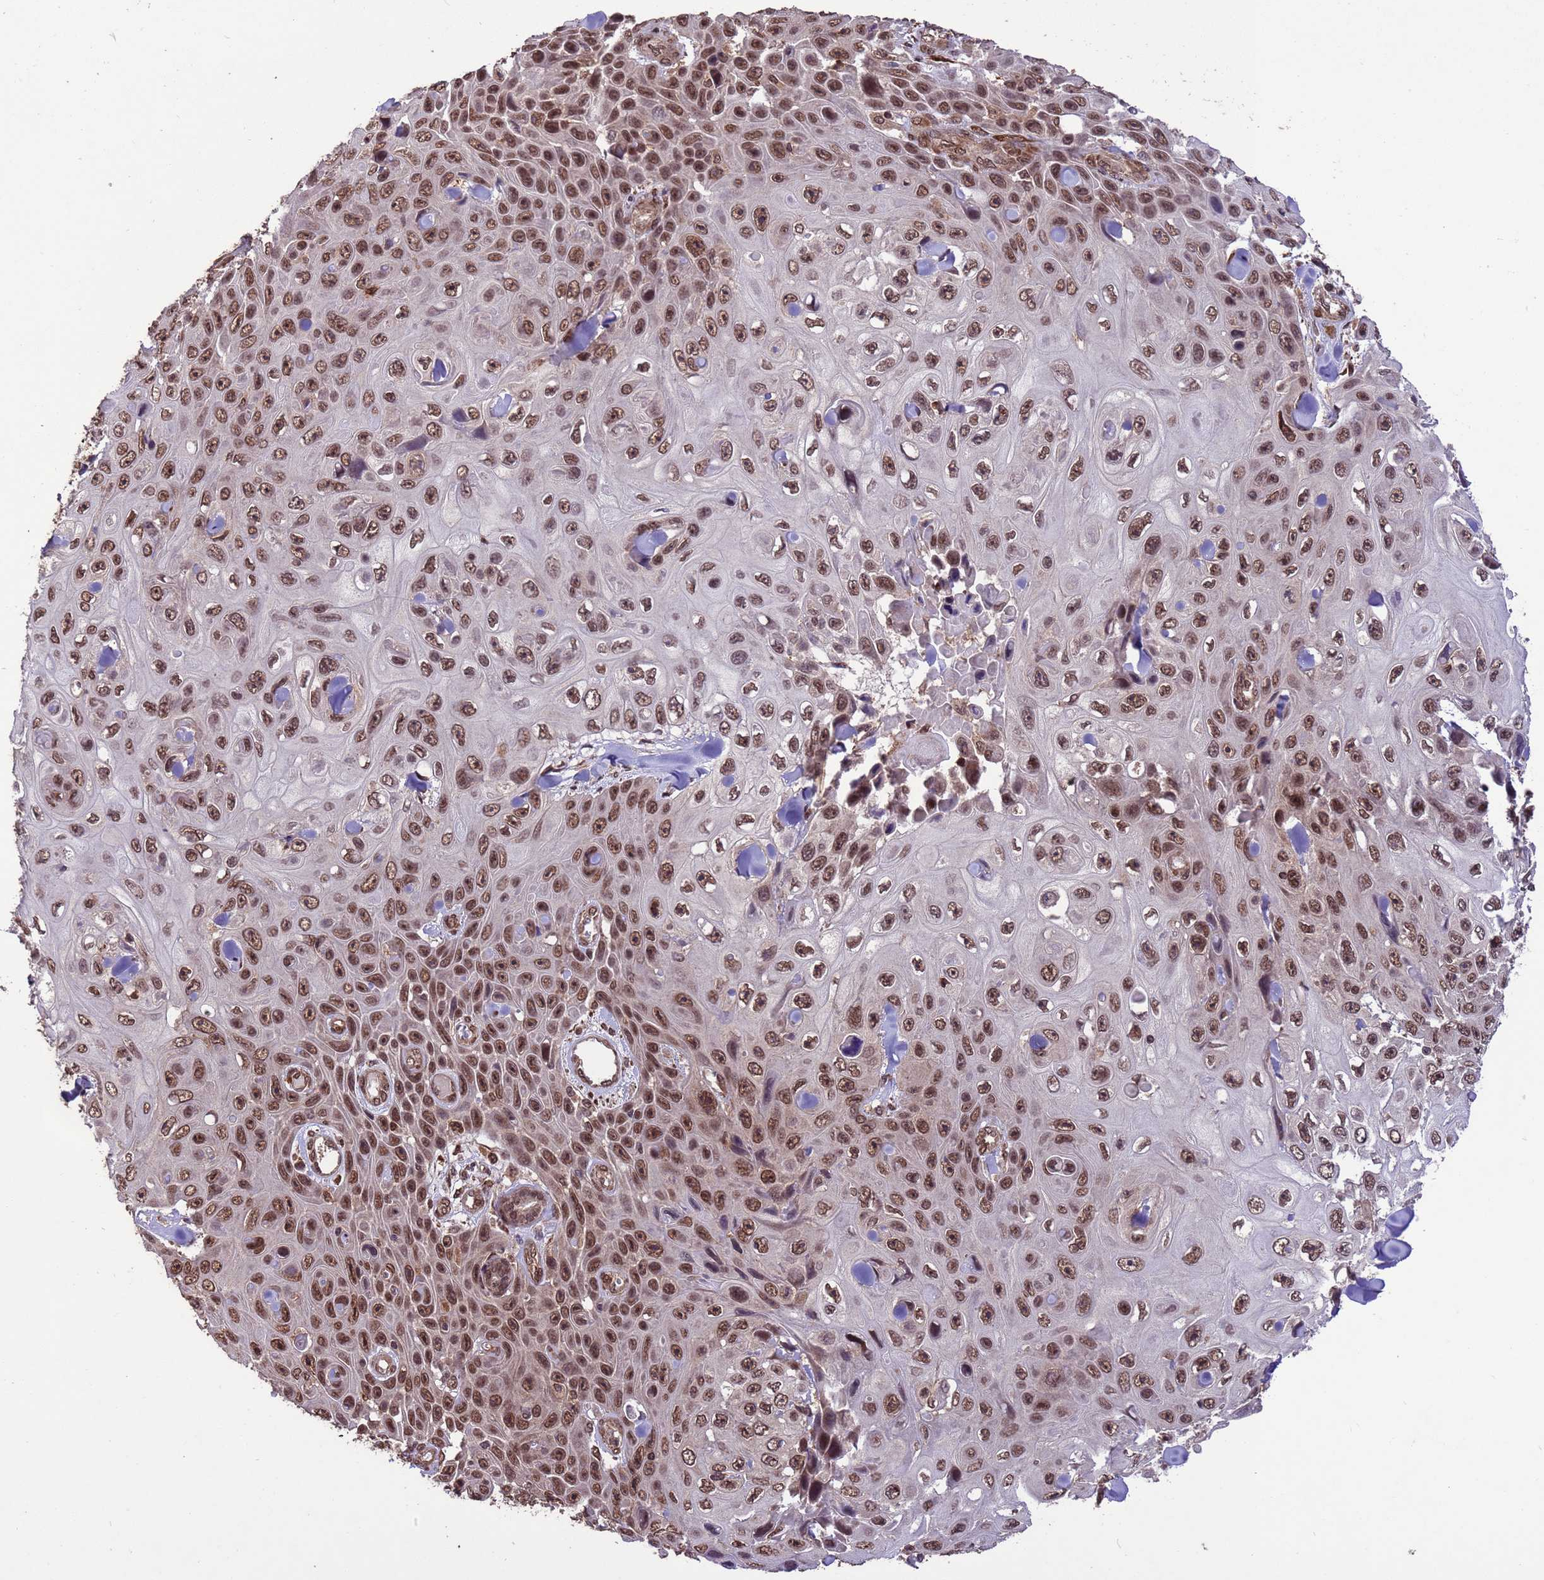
{"staining": {"intensity": "moderate", "quantity": ">75%", "location": "nuclear"}, "tissue": "skin cancer", "cell_type": "Tumor cells", "image_type": "cancer", "snomed": [{"axis": "morphology", "description": "Squamous cell carcinoma, NOS"}, {"axis": "topography", "description": "Skin"}], "caption": "Human squamous cell carcinoma (skin) stained for a protein (brown) demonstrates moderate nuclear positive staining in approximately >75% of tumor cells.", "gene": "VSTM4", "patient": {"sex": "male", "age": 82}}